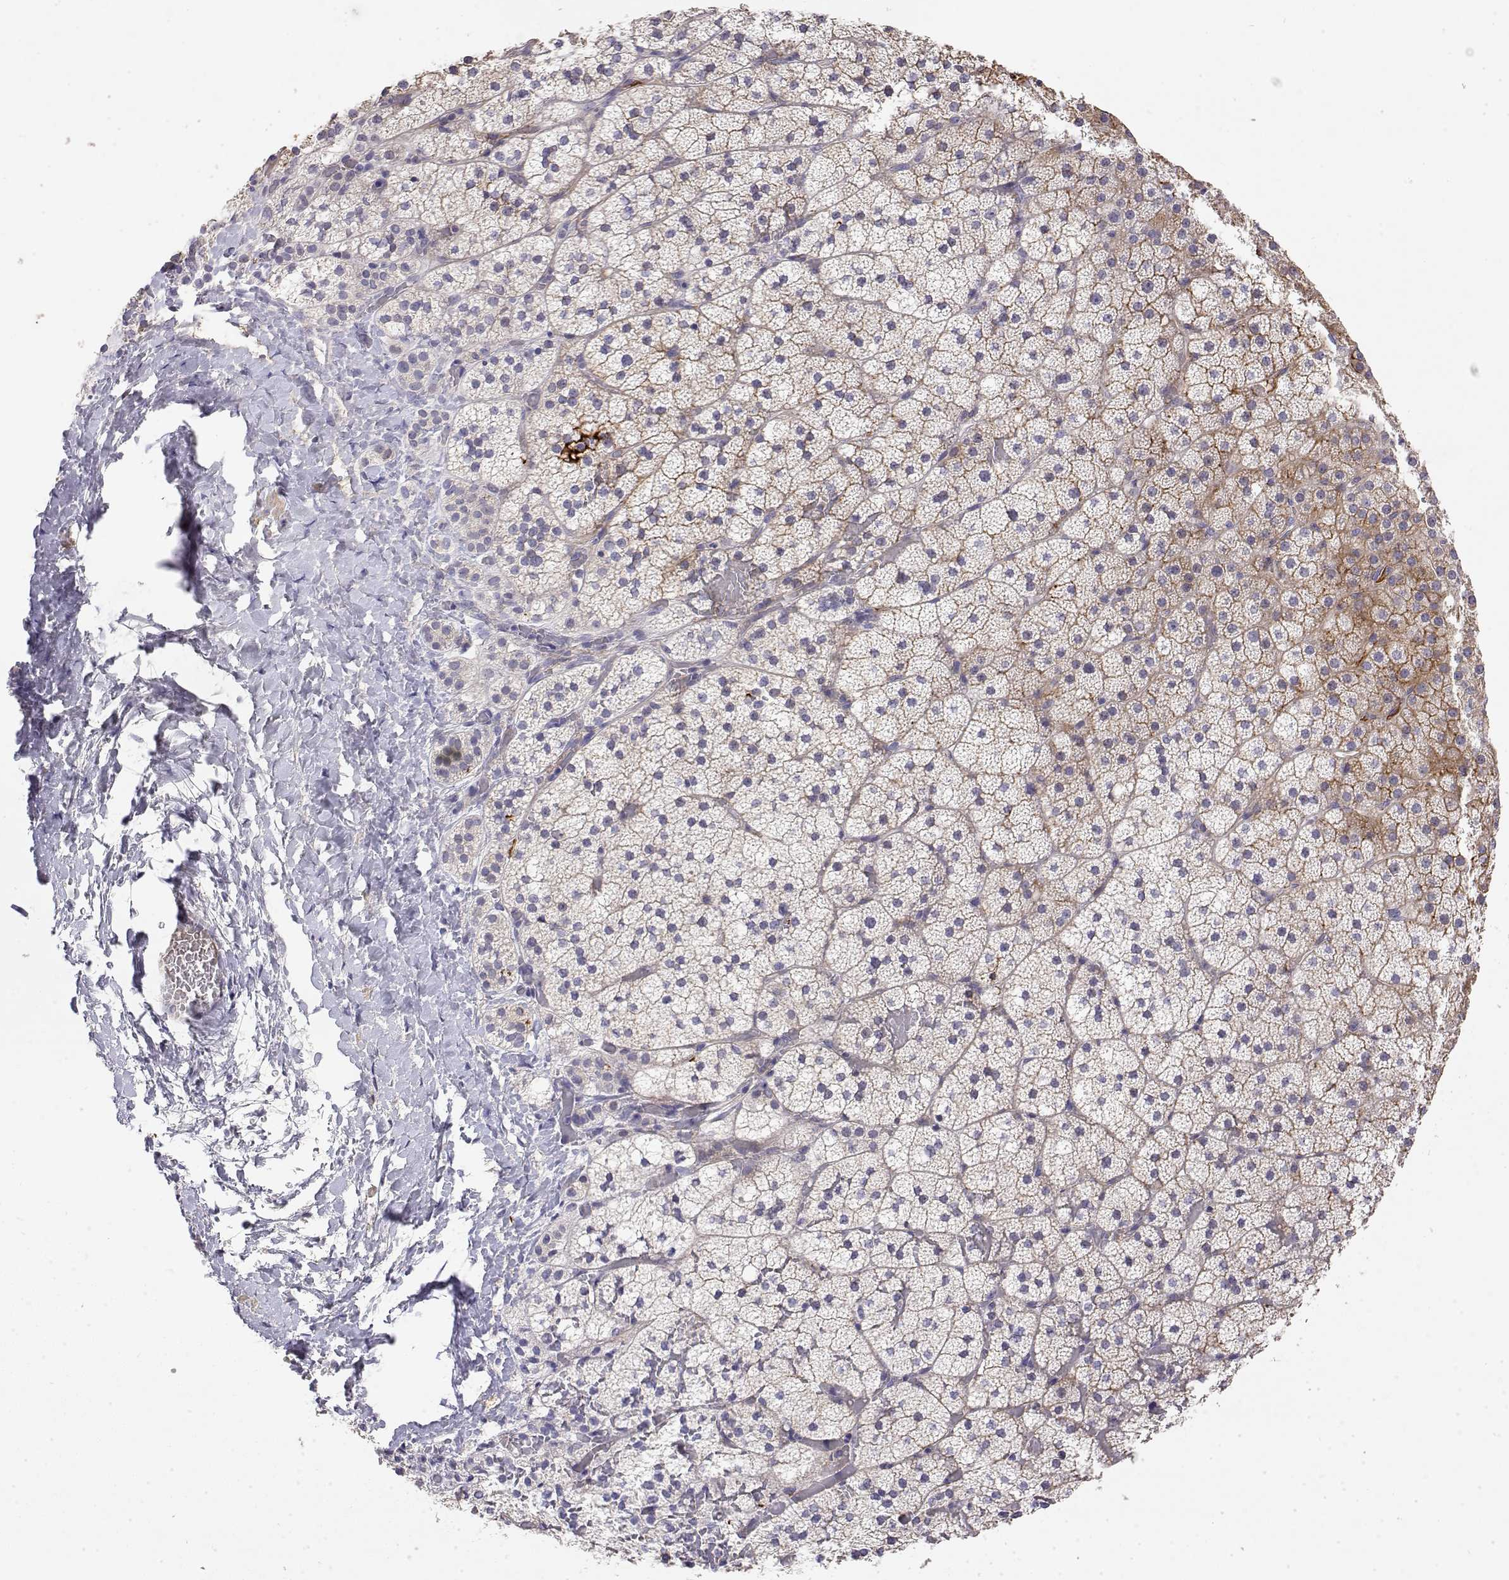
{"staining": {"intensity": "moderate", "quantity": "<25%", "location": "cytoplasmic/membranous"}, "tissue": "adrenal gland", "cell_type": "Glandular cells", "image_type": "normal", "snomed": [{"axis": "morphology", "description": "Normal tissue, NOS"}, {"axis": "topography", "description": "Adrenal gland"}], "caption": "DAB immunohistochemical staining of normal adrenal gland reveals moderate cytoplasmic/membranous protein positivity in about <25% of glandular cells.", "gene": "GGACT", "patient": {"sex": "male", "age": 53}}